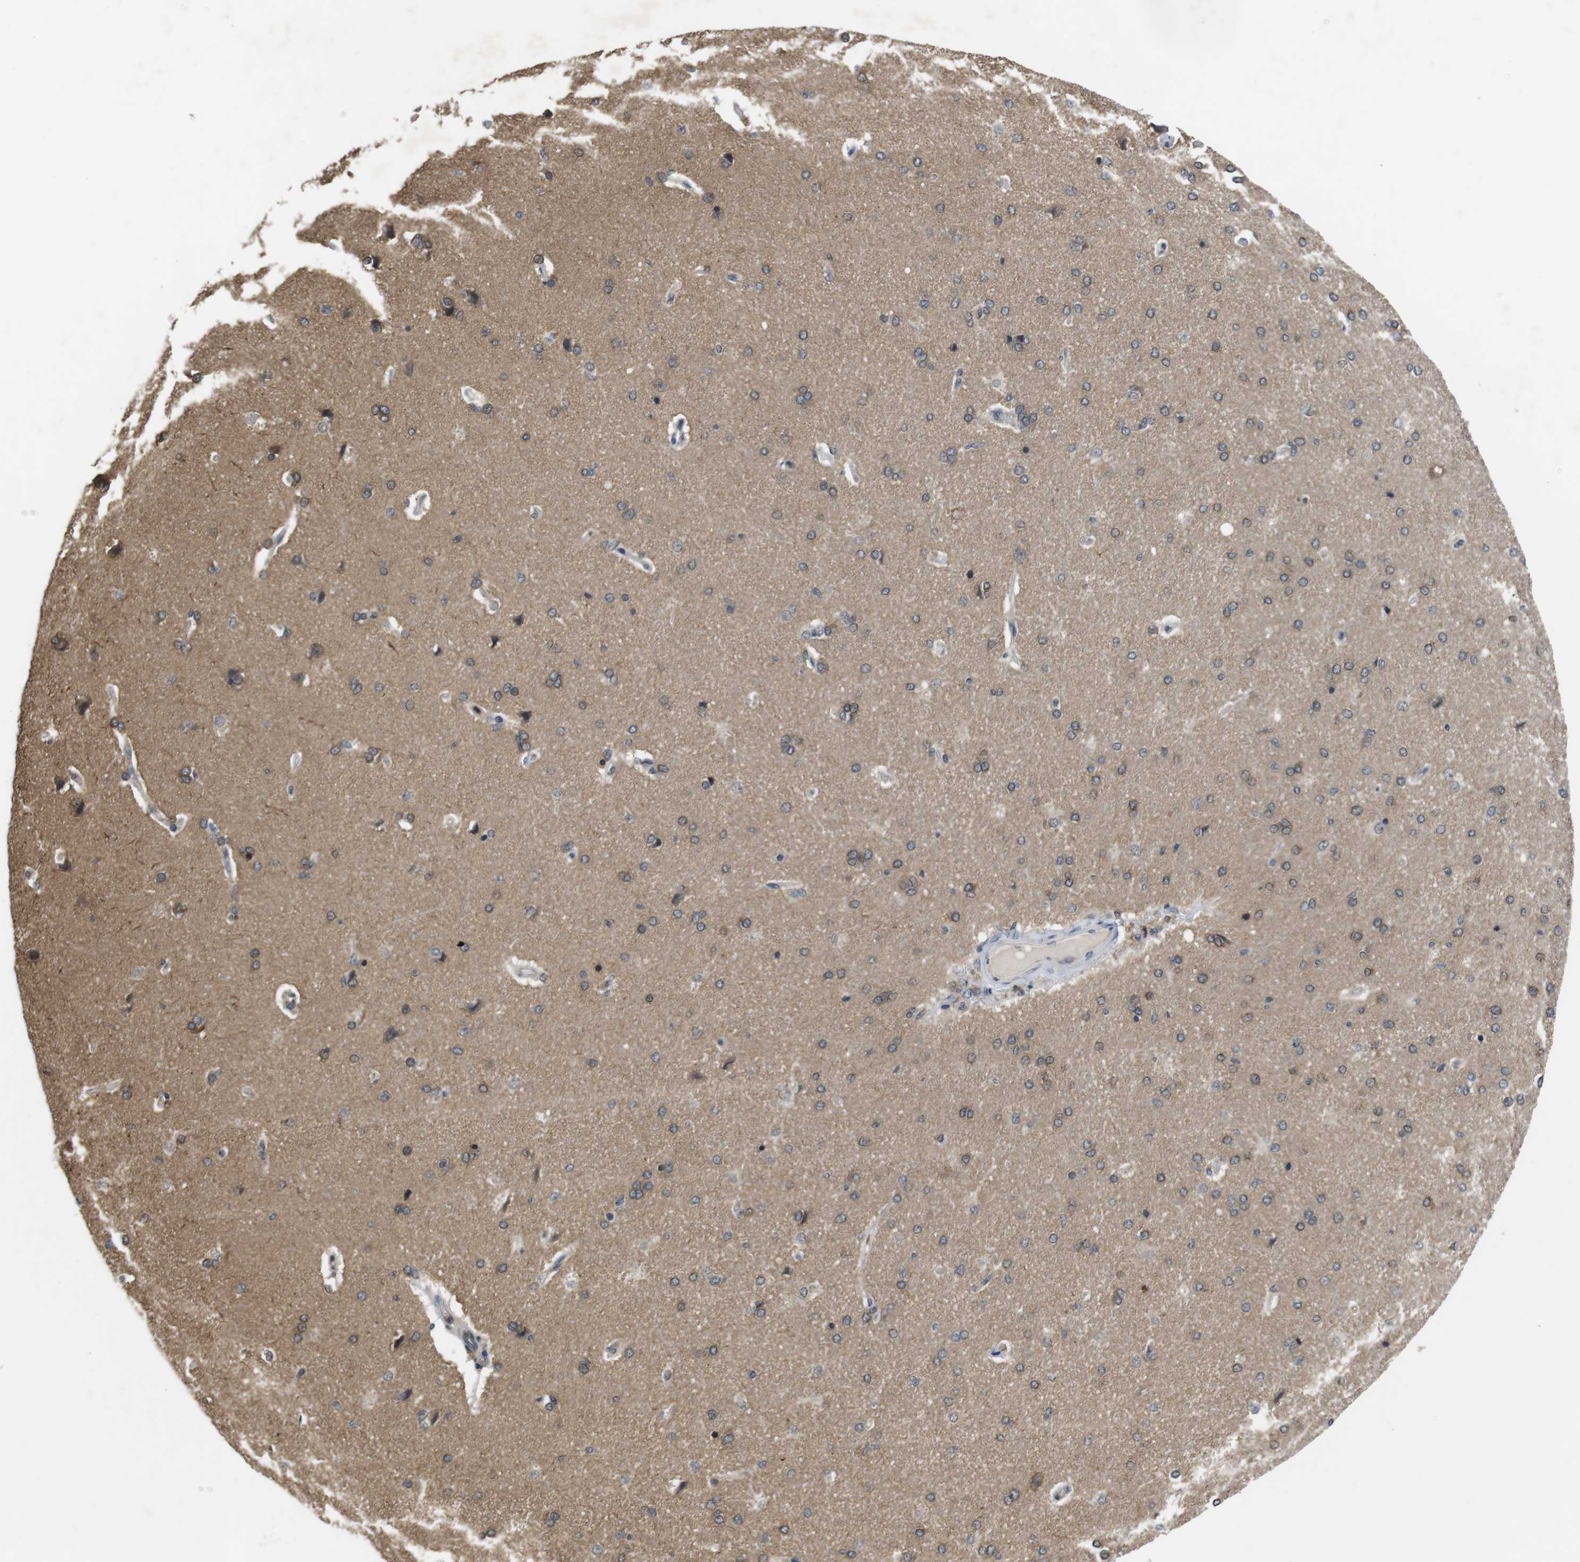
{"staining": {"intensity": "negative", "quantity": "none", "location": "none"}, "tissue": "cerebral cortex", "cell_type": "Endothelial cells", "image_type": "normal", "snomed": [{"axis": "morphology", "description": "Normal tissue, NOS"}, {"axis": "topography", "description": "Cerebral cortex"}], "caption": "Immunohistochemistry (IHC) photomicrograph of benign cerebral cortex: cerebral cortex stained with DAB displays no significant protein expression in endothelial cells.", "gene": "FADD", "patient": {"sex": "male", "age": 62}}